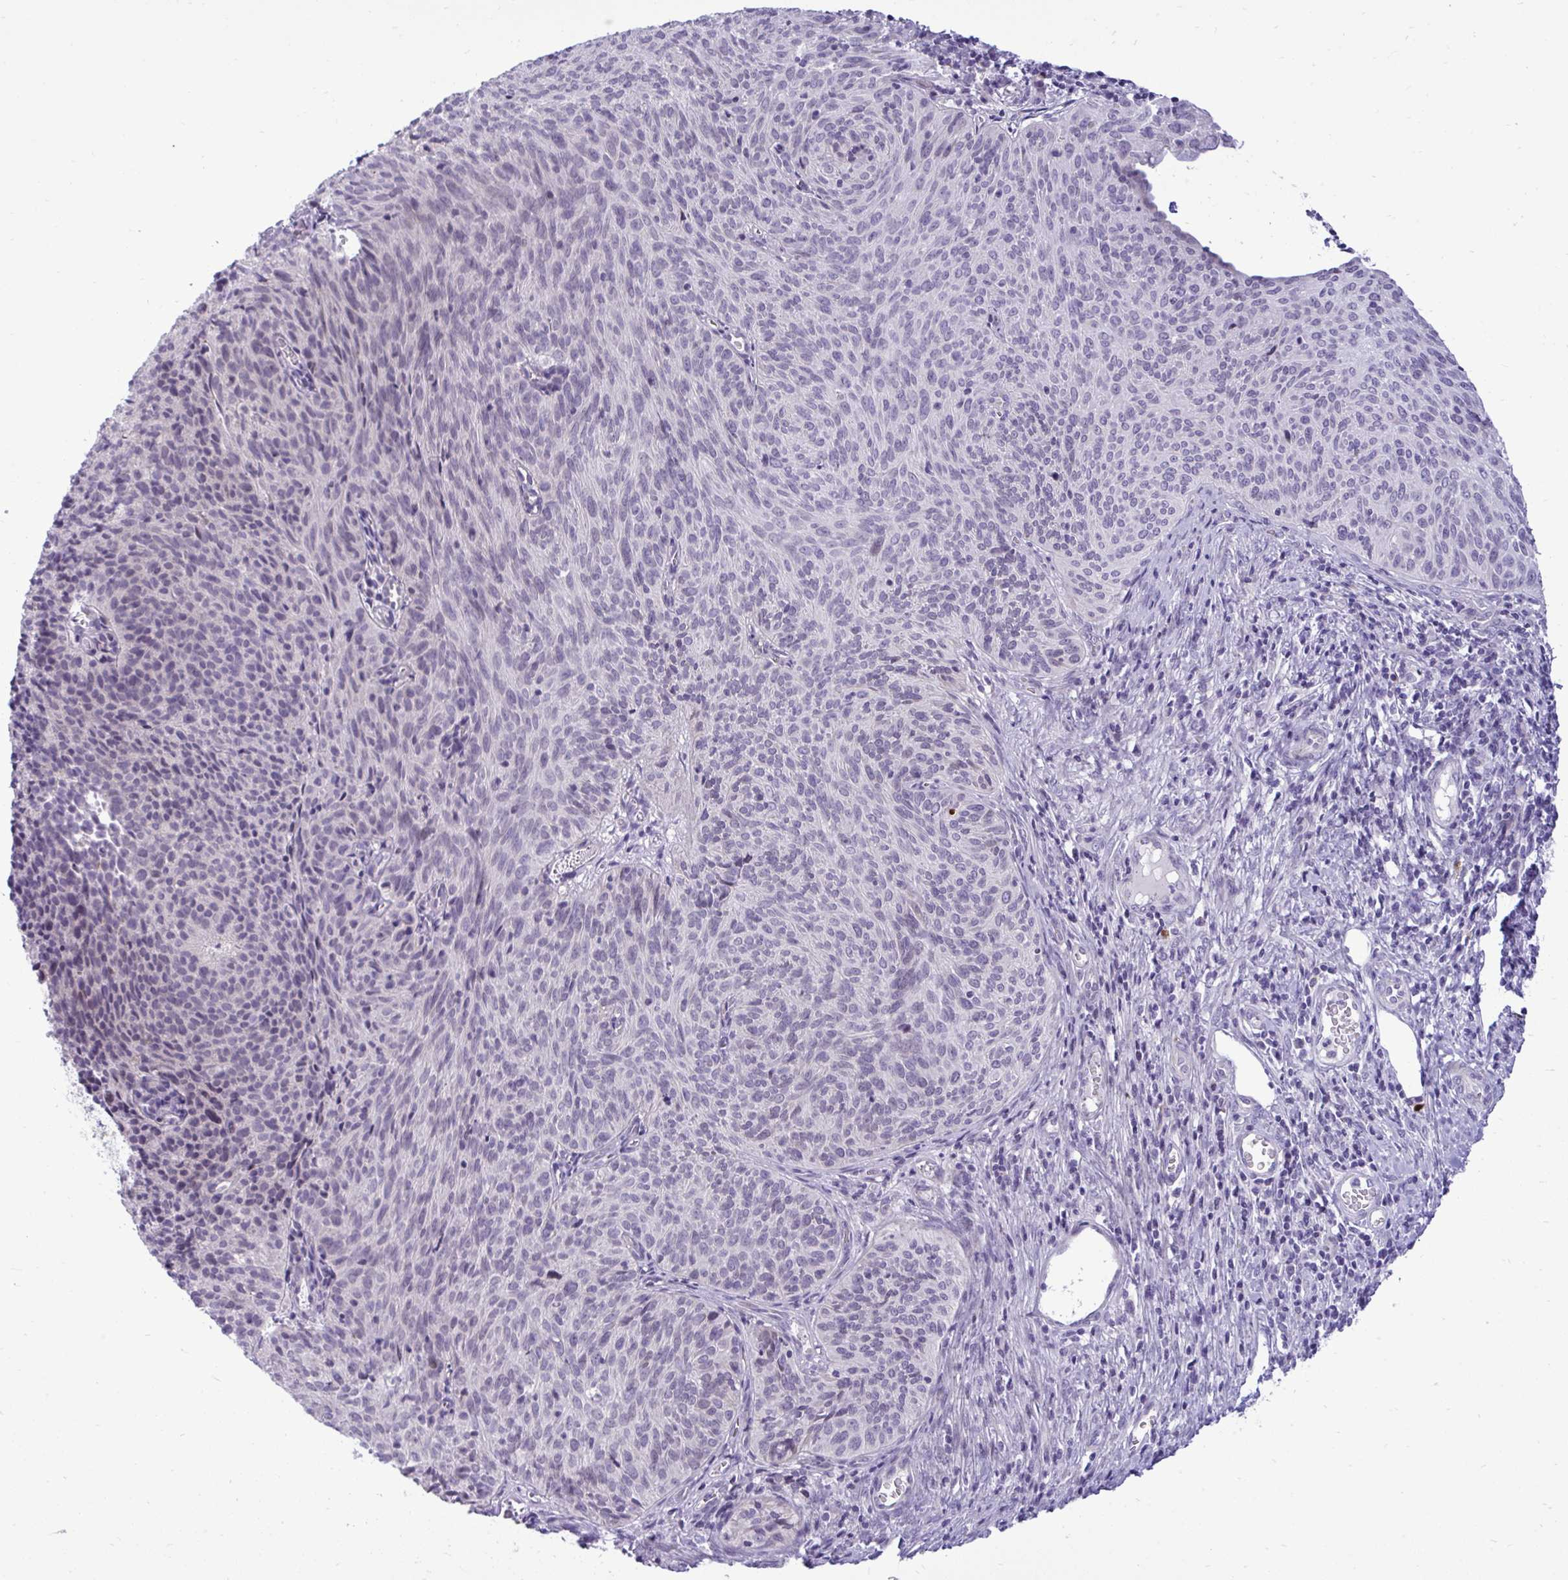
{"staining": {"intensity": "negative", "quantity": "none", "location": "none"}, "tissue": "cervical cancer", "cell_type": "Tumor cells", "image_type": "cancer", "snomed": [{"axis": "morphology", "description": "Squamous cell carcinoma, NOS"}, {"axis": "topography", "description": "Cervix"}], "caption": "This is a histopathology image of immunohistochemistry (IHC) staining of squamous cell carcinoma (cervical), which shows no staining in tumor cells.", "gene": "SPAG1", "patient": {"sex": "female", "age": 49}}